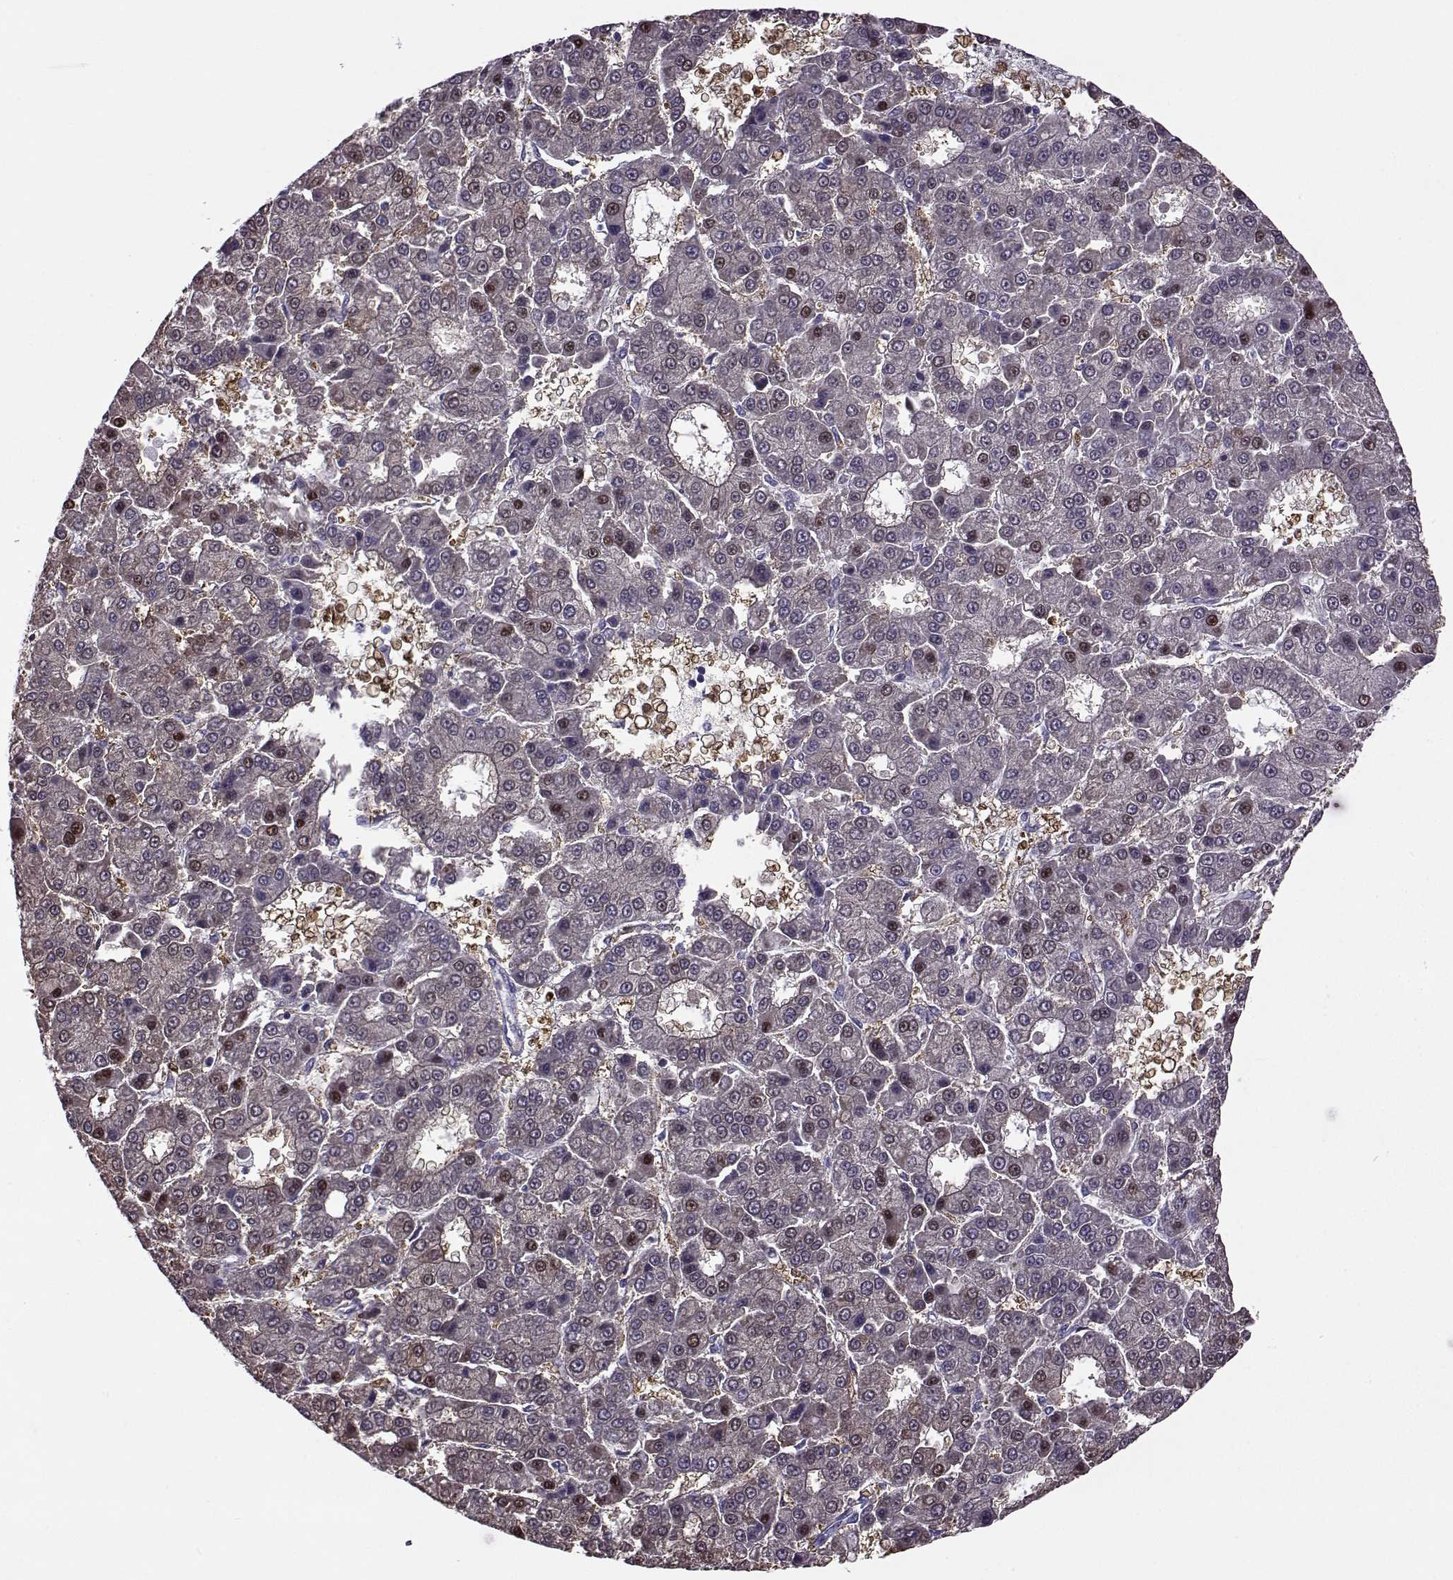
{"staining": {"intensity": "moderate", "quantity": "<25%", "location": "nuclear"}, "tissue": "liver cancer", "cell_type": "Tumor cells", "image_type": "cancer", "snomed": [{"axis": "morphology", "description": "Carcinoma, Hepatocellular, NOS"}, {"axis": "topography", "description": "Liver"}], "caption": "Immunohistochemistry histopathology image of neoplastic tissue: liver cancer stained using immunohistochemistry (IHC) shows low levels of moderate protein expression localized specifically in the nuclear of tumor cells, appearing as a nuclear brown color.", "gene": "OIP5", "patient": {"sex": "male", "age": 70}}